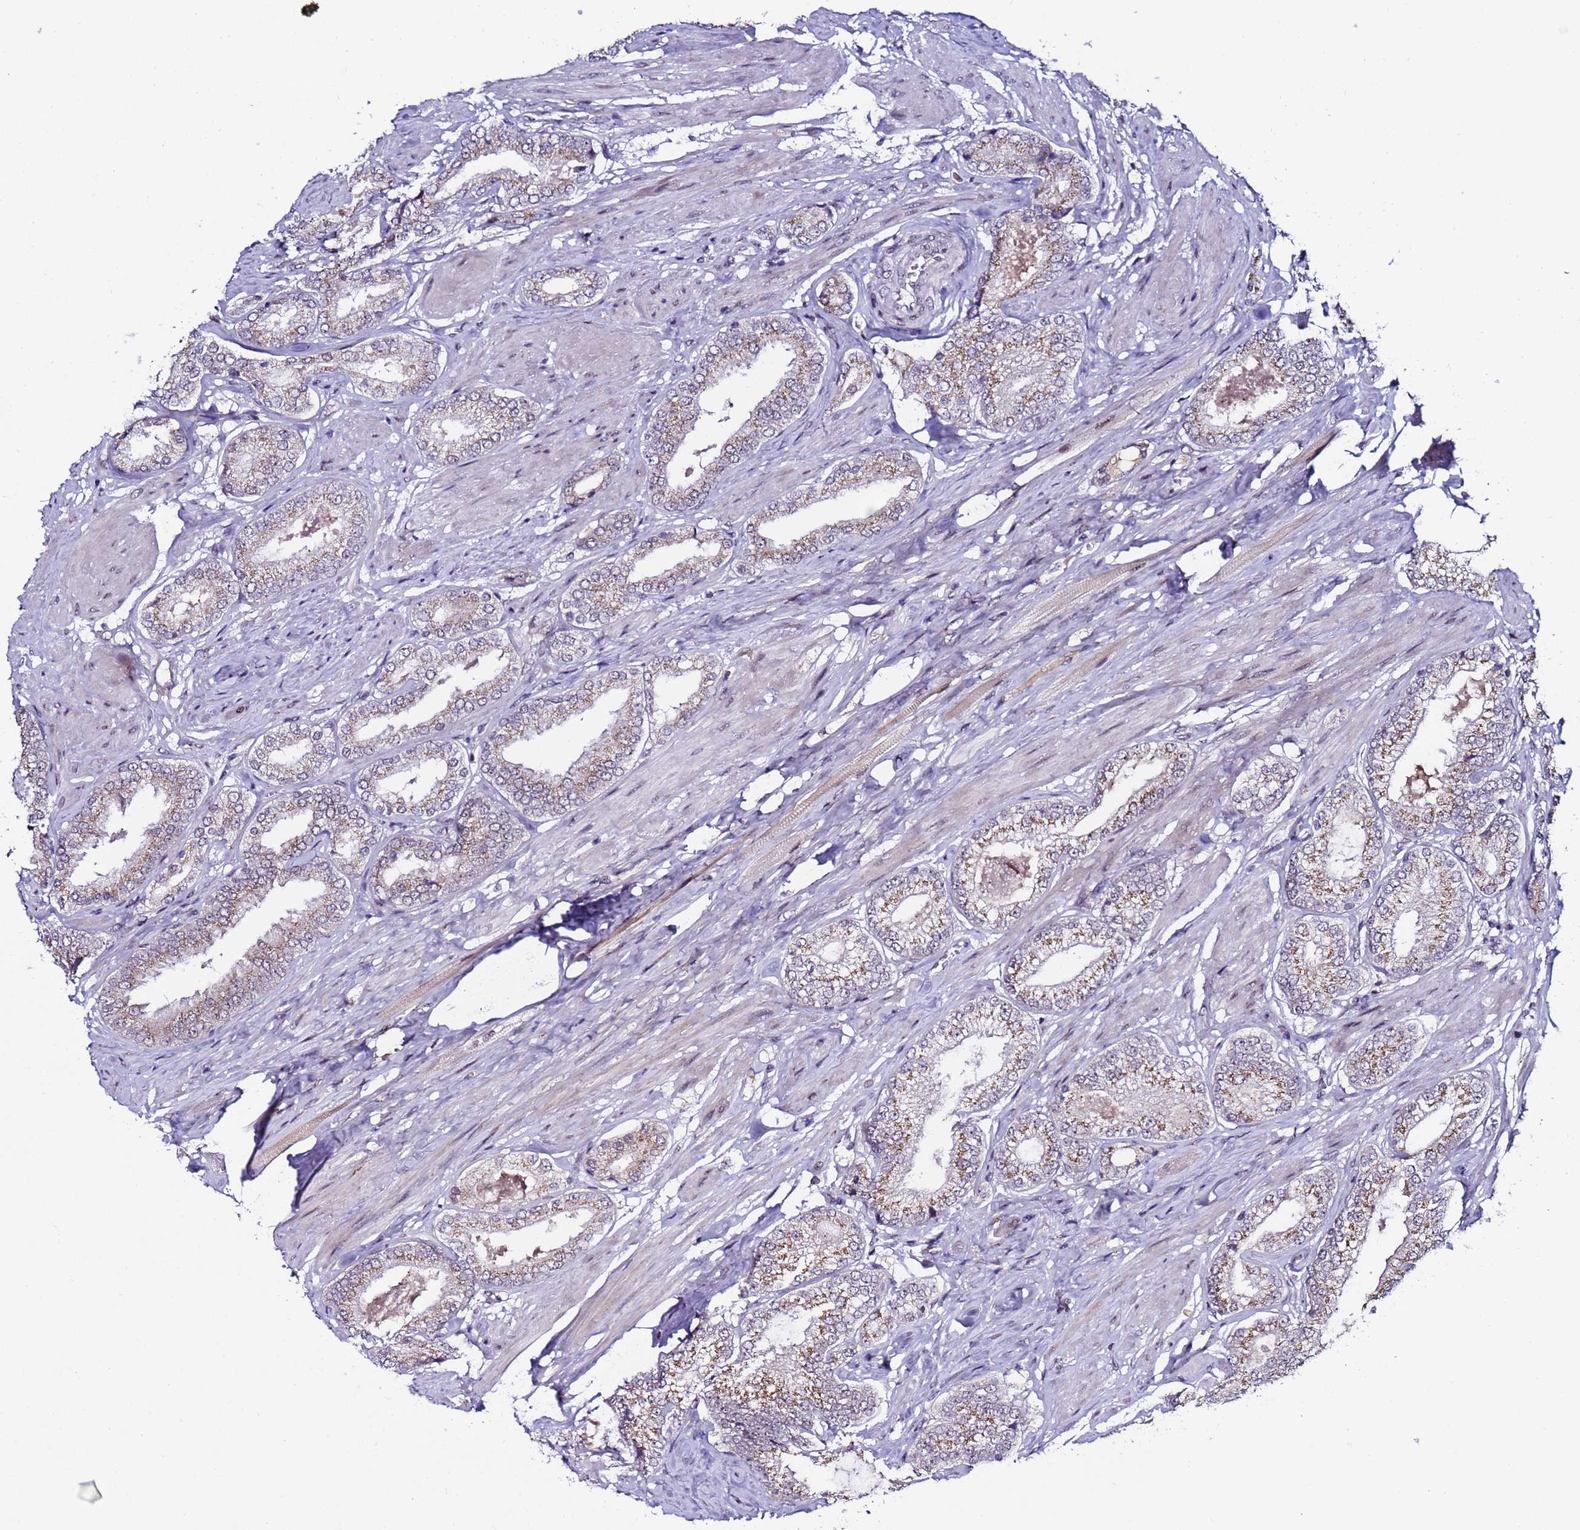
{"staining": {"intensity": "moderate", "quantity": ">75%", "location": "cytoplasmic/membranous"}, "tissue": "prostate cancer", "cell_type": "Tumor cells", "image_type": "cancer", "snomed": [{"axis": "morphology", "description": "Adenocarcinoma, High grade"}, {"axis": "topography", "description": "Prostate and seminal vesicle, NOS"}], "caption": "Moderate cytoplasmic/membranous staining is seen in approximately >75% of tumor cells in prostate cancer.", "gene": "C19orf47", "patient": {"sex": "male", "age": 64}}